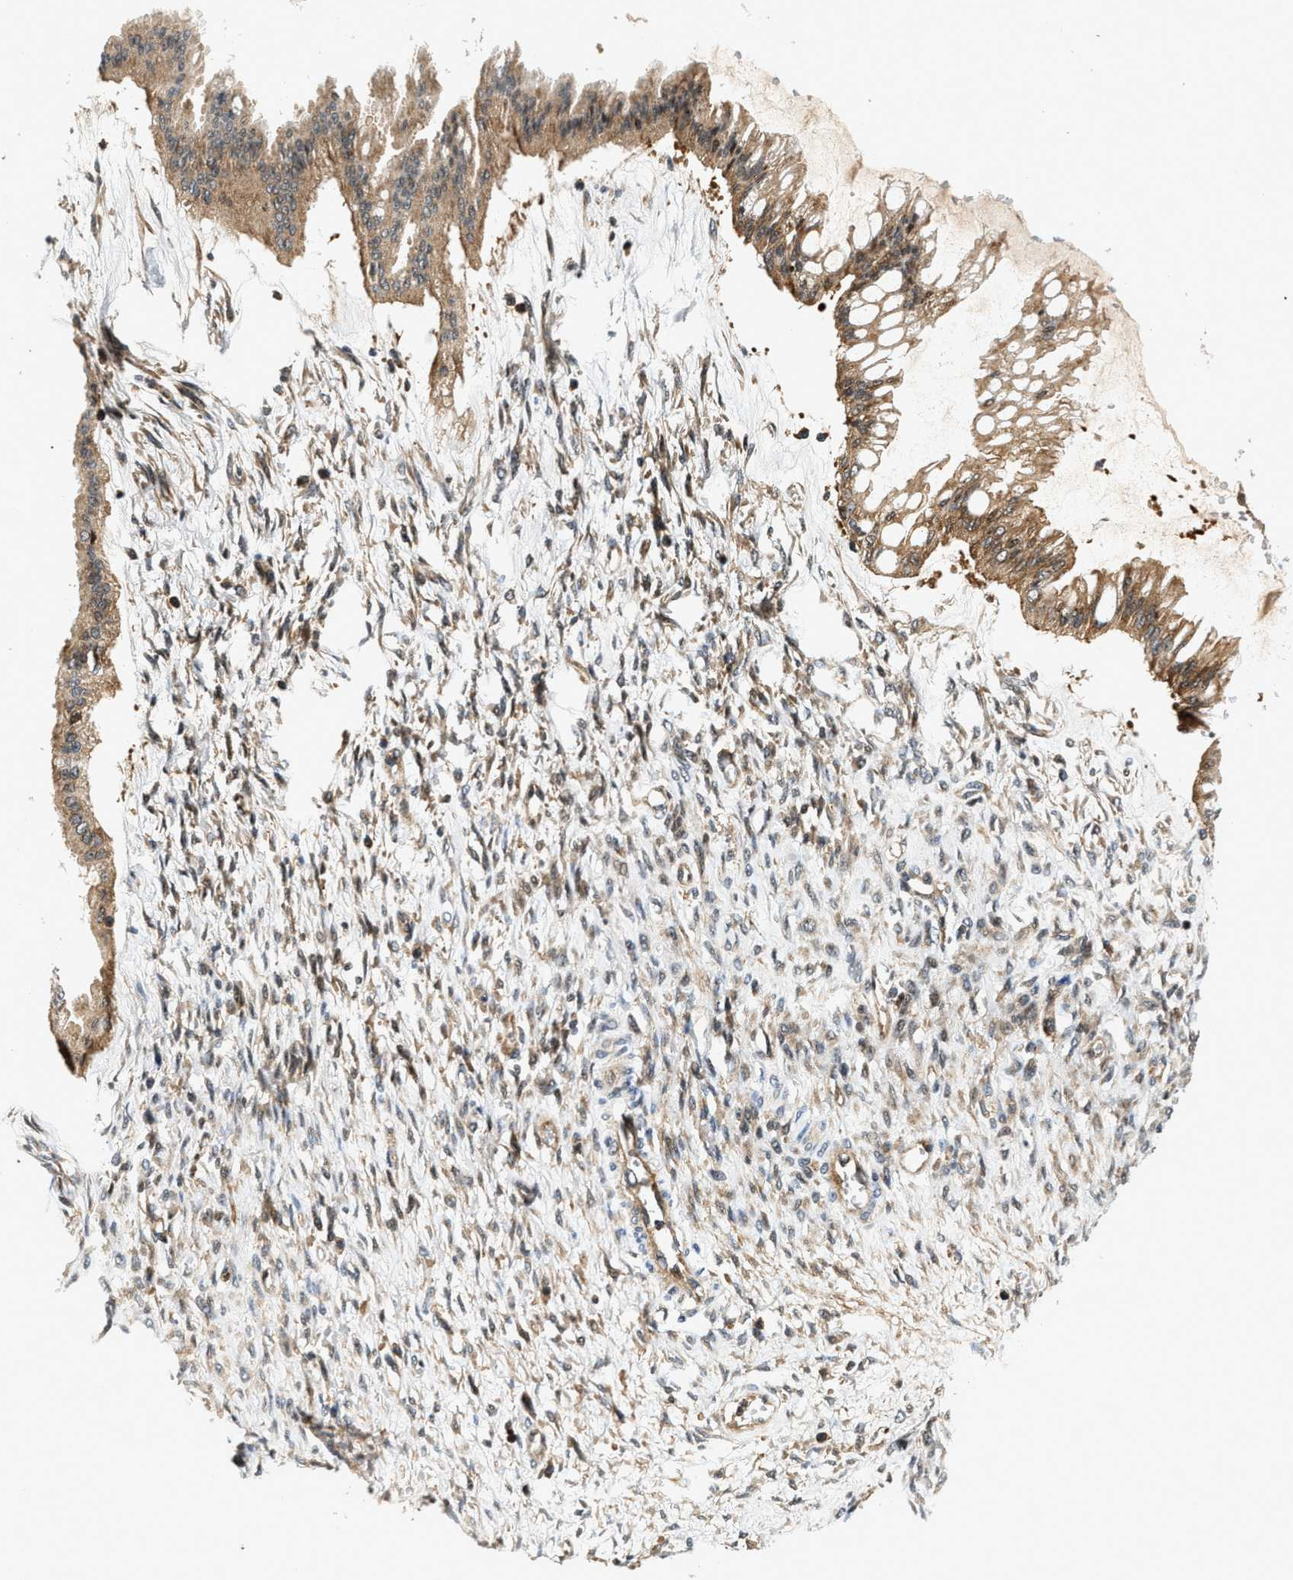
{"staining": {"intensity": "moderate", "quantity": ">75%", "location": "cytoplasmic/membranous"}, "tissue": "ovarian cancer", "cell_type": "Tumor cells", "image_type": "cancer", "snomed": [{"axis": "morphology", "description": "Cystadenocarcinoma, mucinous, NOS"}, {"axis": "topography", "description": "Ovary"}], "caption": "This is a photomicrograph of immunohistochemistry staining of ovarian cancer (mucinous cystadenocarcinoma), which shows moderate expression in the cytoplasmic/membranous of tumor cells.", "gene": "SAMD9", "patient": {"sex": "female", "age": 73}}